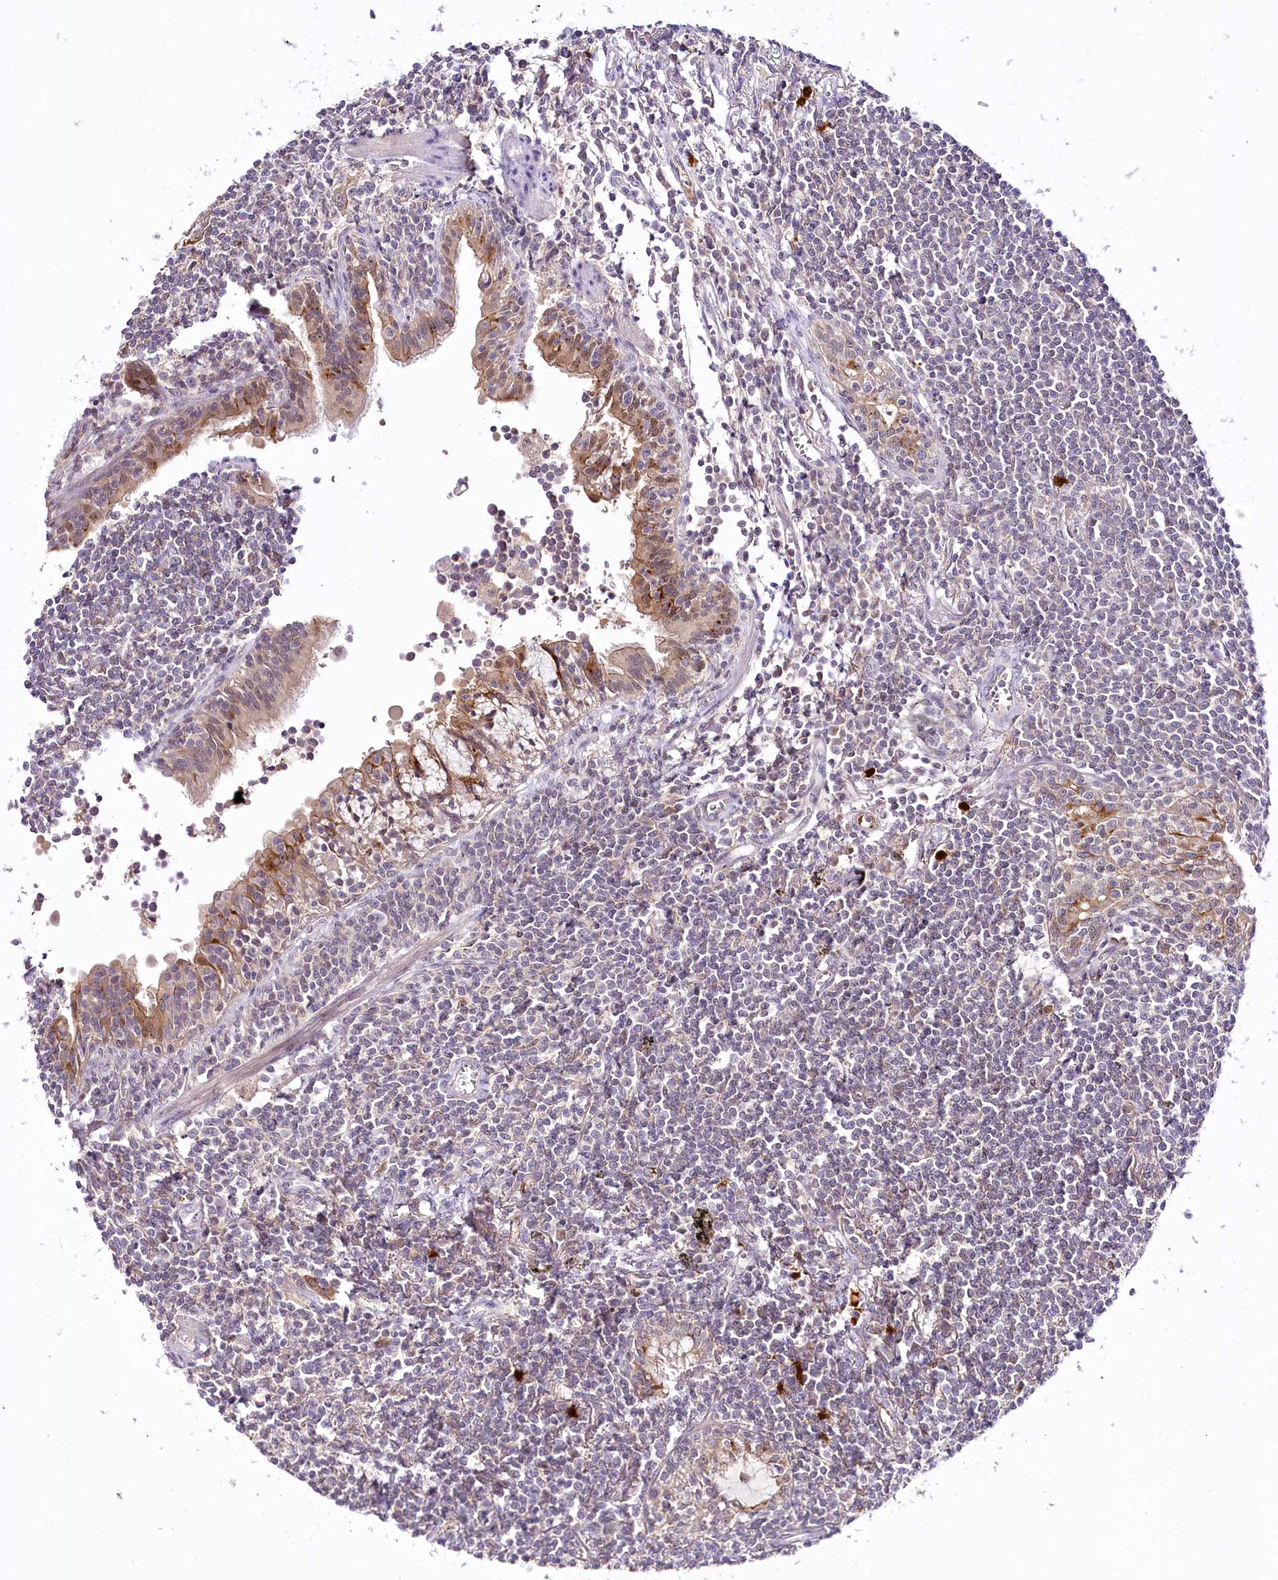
{"staining": {"intensity": "negative", "quantity": "none", "location": "none"}, "tissue": "lymphoma", "cell_type": "Tumor cells", "image_type": "cancer", "snomed": [{"axis": "morphology", "description": "Malignant lymphoma, non-Hodgkin's type, Low grade"}, {"axis": "topography", "description": "Lung"}], "caption": "The image displays no staining of tumor cells in malignant lymphoma, non-Hodgkin's type (low-grade).", "gene": "VWA5A", "patient": {"sex": "female", "age": 71}}